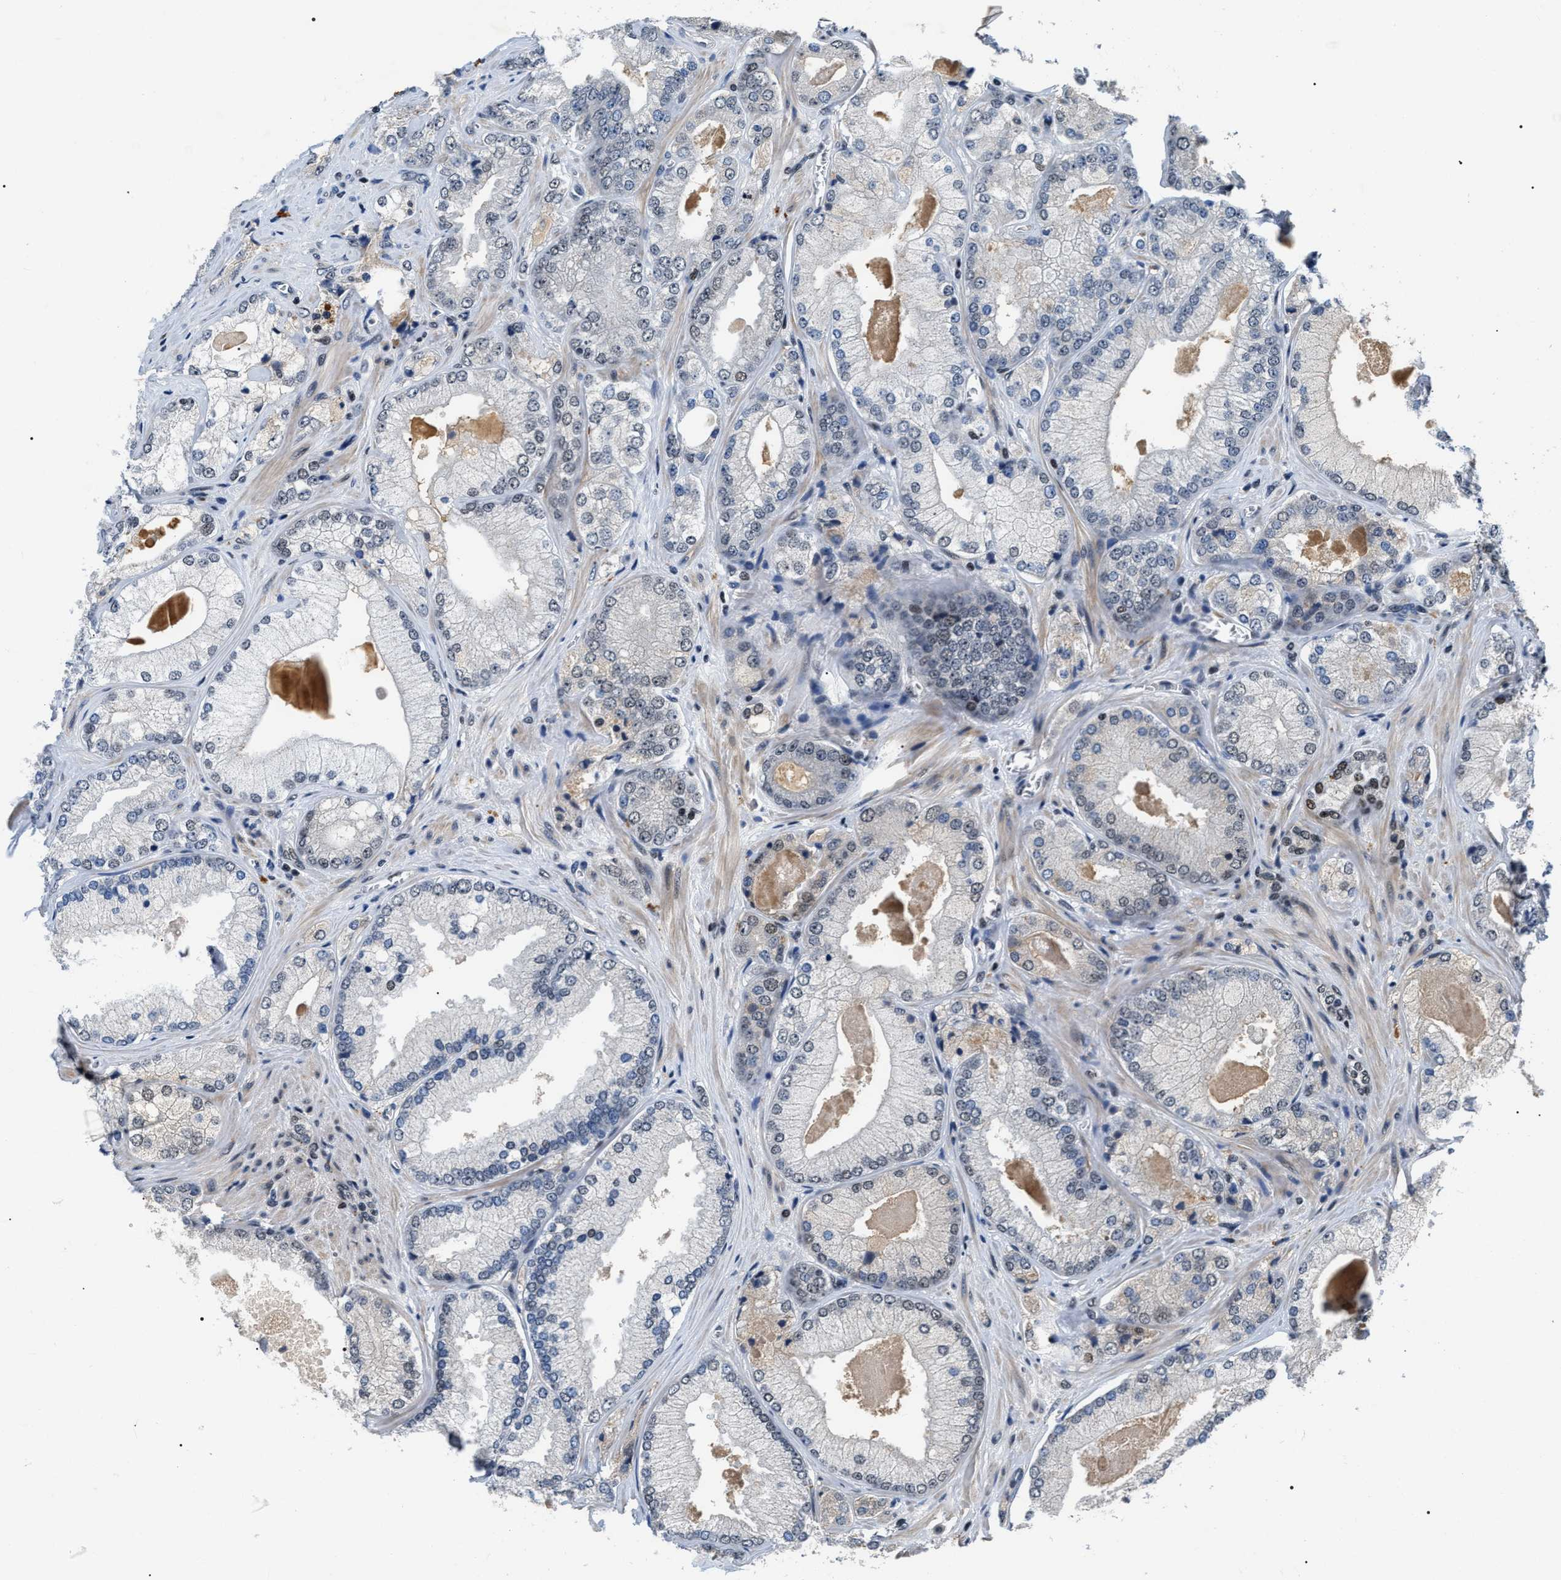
{"staining": {"intensity": "negative", "quantity": "none", "location": "none"}, "tissue": "prostate cancer", "cell_type": "Tumor cells", "image_type": "cancer", "snomed": [{"axis": "morphology", "description": "Adenocarcinoma, Low grade"}, {"axis": "topography", "description": "Prostate"}], "caption": "This is an immunohistochemistry (IHC) image of human low-grade adenocarcinoma (prostate). There is no staining in tumor cells.", "gene": "C7orf25", "patient": {"sex": "male", "age": 65}}